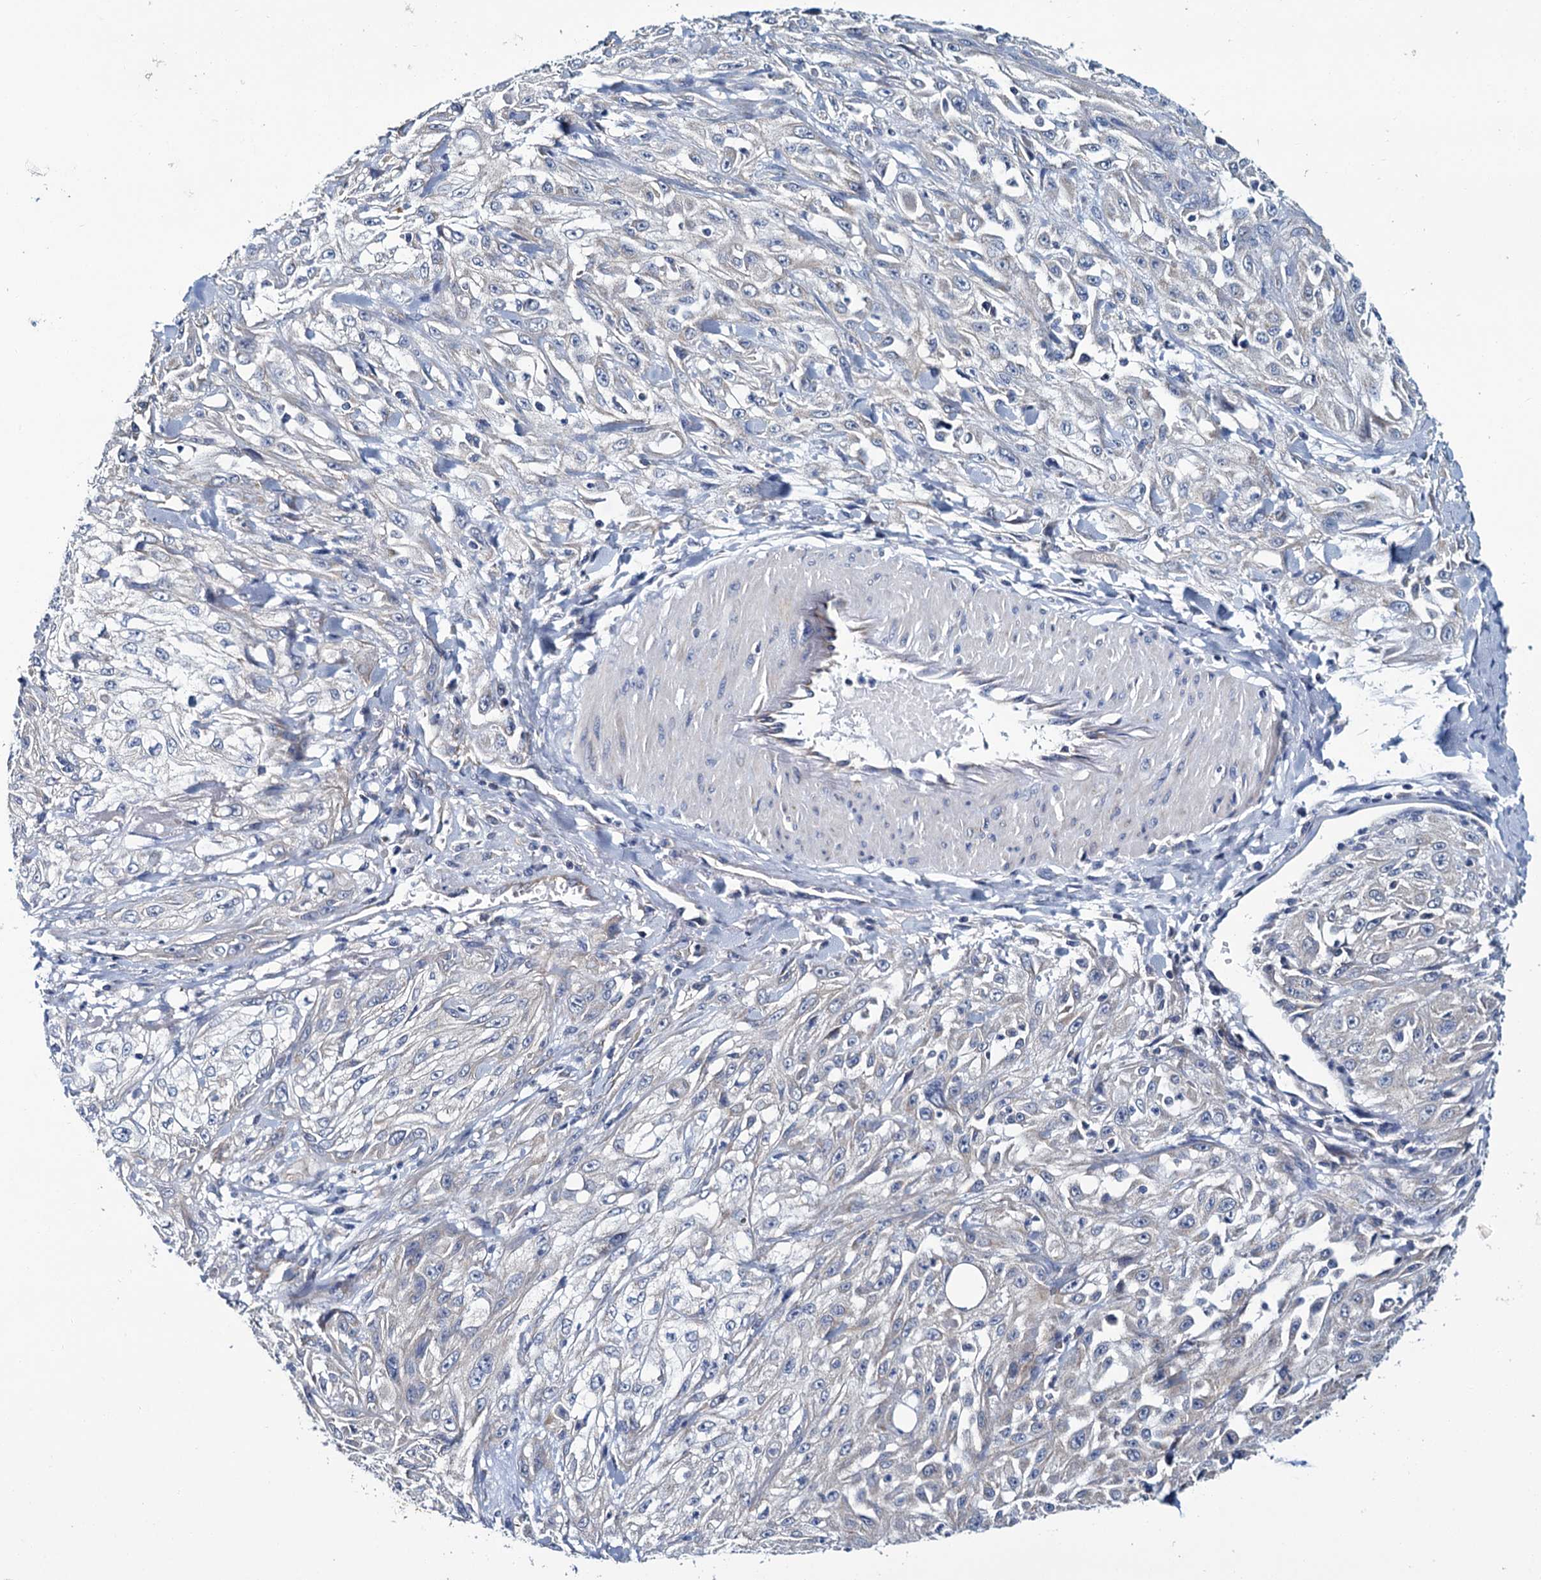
{"staining": {"intensity": "negative", "quantity": "none", "location": "none"}, "tissue": "skin cancer", "cell_type": "Tumor cells", "image_type": "cancer", "snomed": [{"axis": "morphology", "description": "Squamous cell carcinoma, NOS"}, {"axis": "morphology", "description": "Squamous cell carcinoma, metastatic, NOS"}, {"axis": "topography", "description": "Skin"}, {"axis": "topography", "description": "Lymph node"}], "caption": "Tumor cells are negative for protein expression in human skin metastatic squamous cell carcinoma.", "gene": "CEP295", "patient": {"sex": "male", "age": 75}}